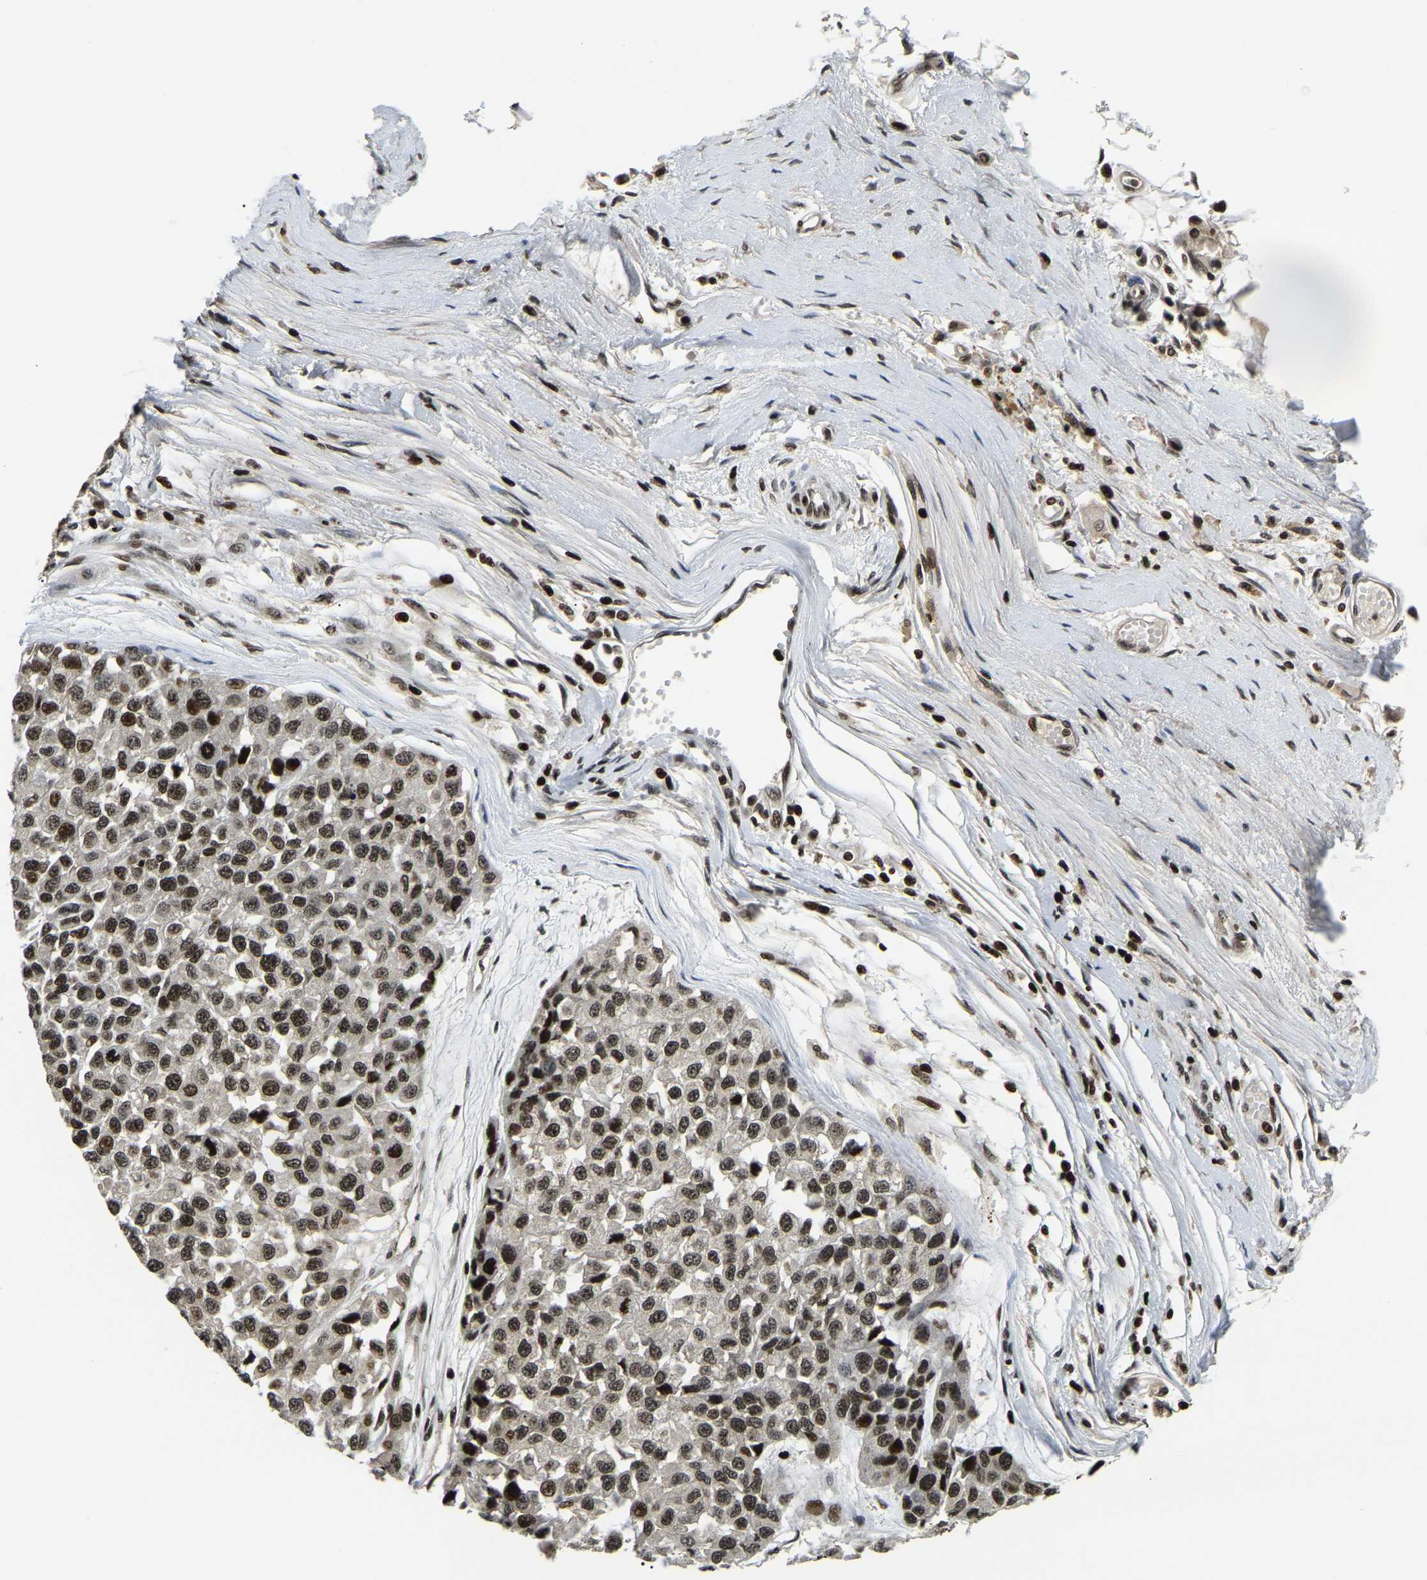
{"staining": {"intensity": "moderate", "quantity": ">75%", "location": "nuclear"}, "tissue": "melanoma", "cell_type": "Tumor cells", "image_type": "cancer", "snomed": [{"axis": "morphology", "description": "Malignant melanoma, NOS"}, {"axis": "topography", "description": "Skin"}], "caption": "Protein staining of melanoma tissue shows moderate nuclear positivity in about >75% of tumor cells. Ihc stains the protein of interest in brown and the nuclei are stained blue.", "gene": "LRRC61", "patient": {"sex": "male", "age": 62}}